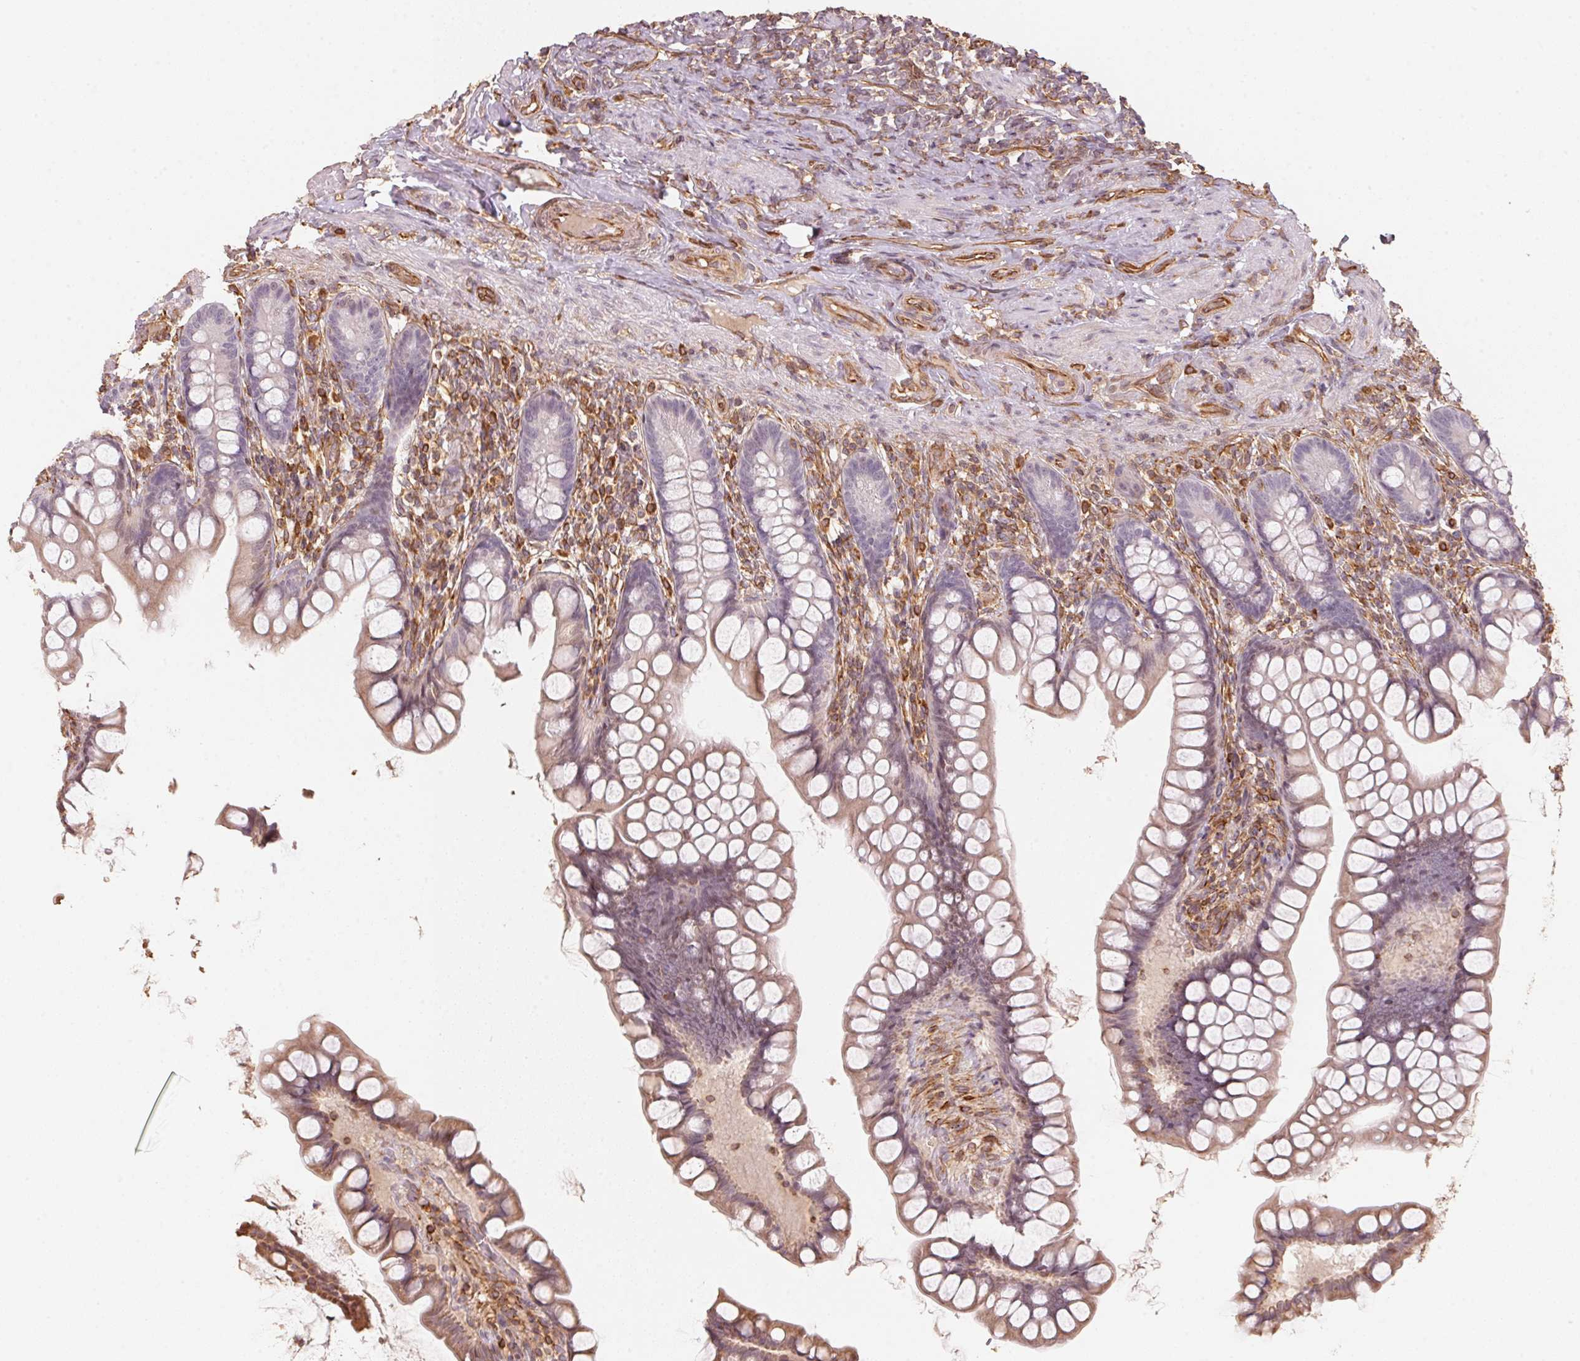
{"staining": {"intensity": "weak", "quantity": "<25%", "location": "cytoplasmic/membranous"}, "tissue": "small intestine", "cell_type": "Glandular cells", "image_type": "normal", "snomed": [{"axis": "morphology", "description": "Normal tissue, NOS"}, {"axis": "topography", "description": "Small intestine"}], "caption": "High magnification brightfield microscopy of unremarkable small intestine stained with DAB (brown) and counterstained with hematoxylin (blue): glandular cells show no significant positivity. (Stains: DAB IHC with hematoxylin counter stain, Microscopy: brightfield microscopy at high magnification).", "gene": "FOXR2", "patient": {"sex": "male", "age": 70}}